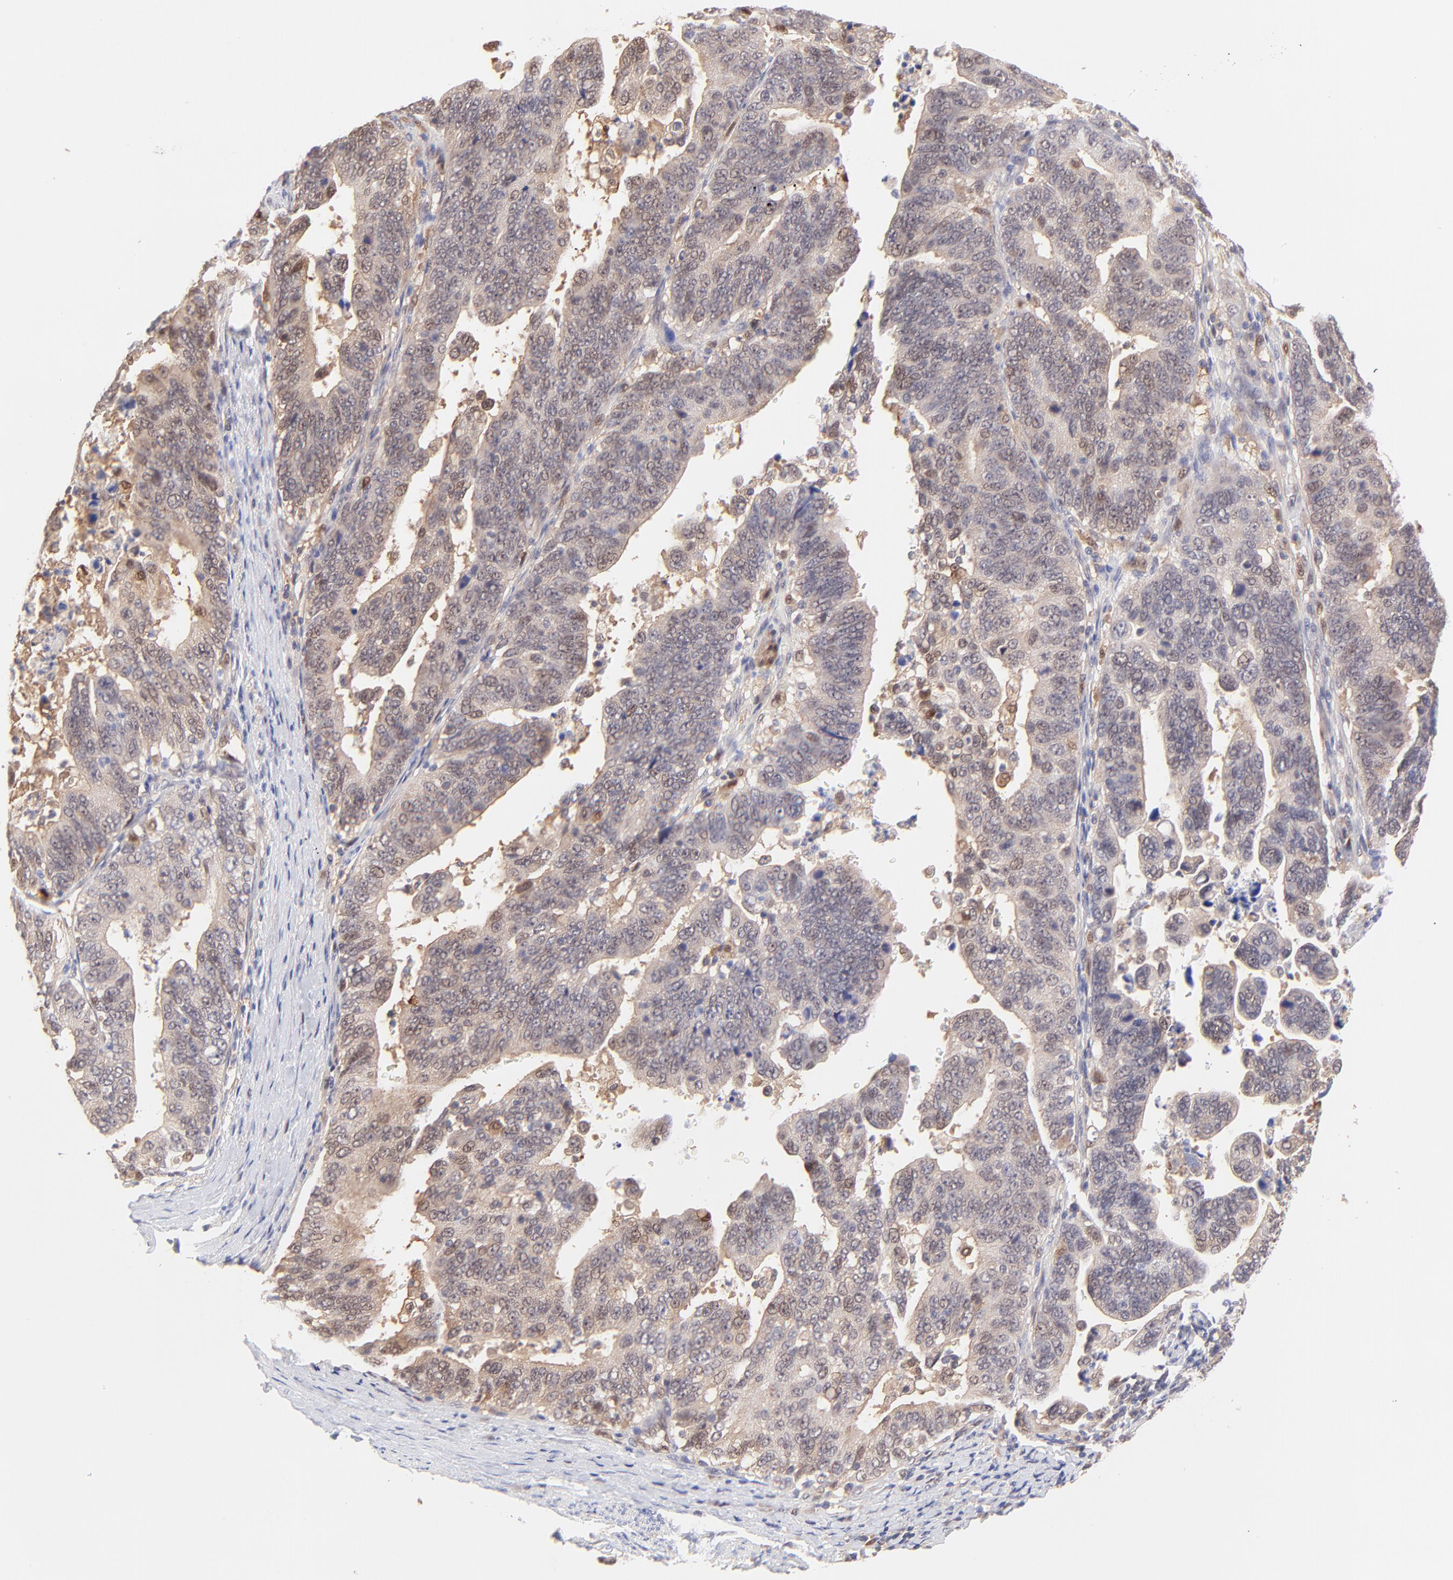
{"staining": {"intensity": "weak", "quantity": "<25%", "location": "cytoplasmic/membranous,nuclear"}, "tissue": "stomach cancer", "cell_type": "Tumor cells", "image_type": "cancer", "snomed": [{"axis": "morphology", "description": "Adenocarcinoma, NOS"}, {"axis": "topography", "description": "Stomach, upper"}], "caption": "The IHC micrograph has no significant expression in tumor cells of stomach cancer tissue. (DAB (3,3'-diaminobenzidine) immunohistochemistry (IHC) with hematoxylin counter stain).", "gene": "HYAL1", "patient": {"sex": "female", "age": 50}}